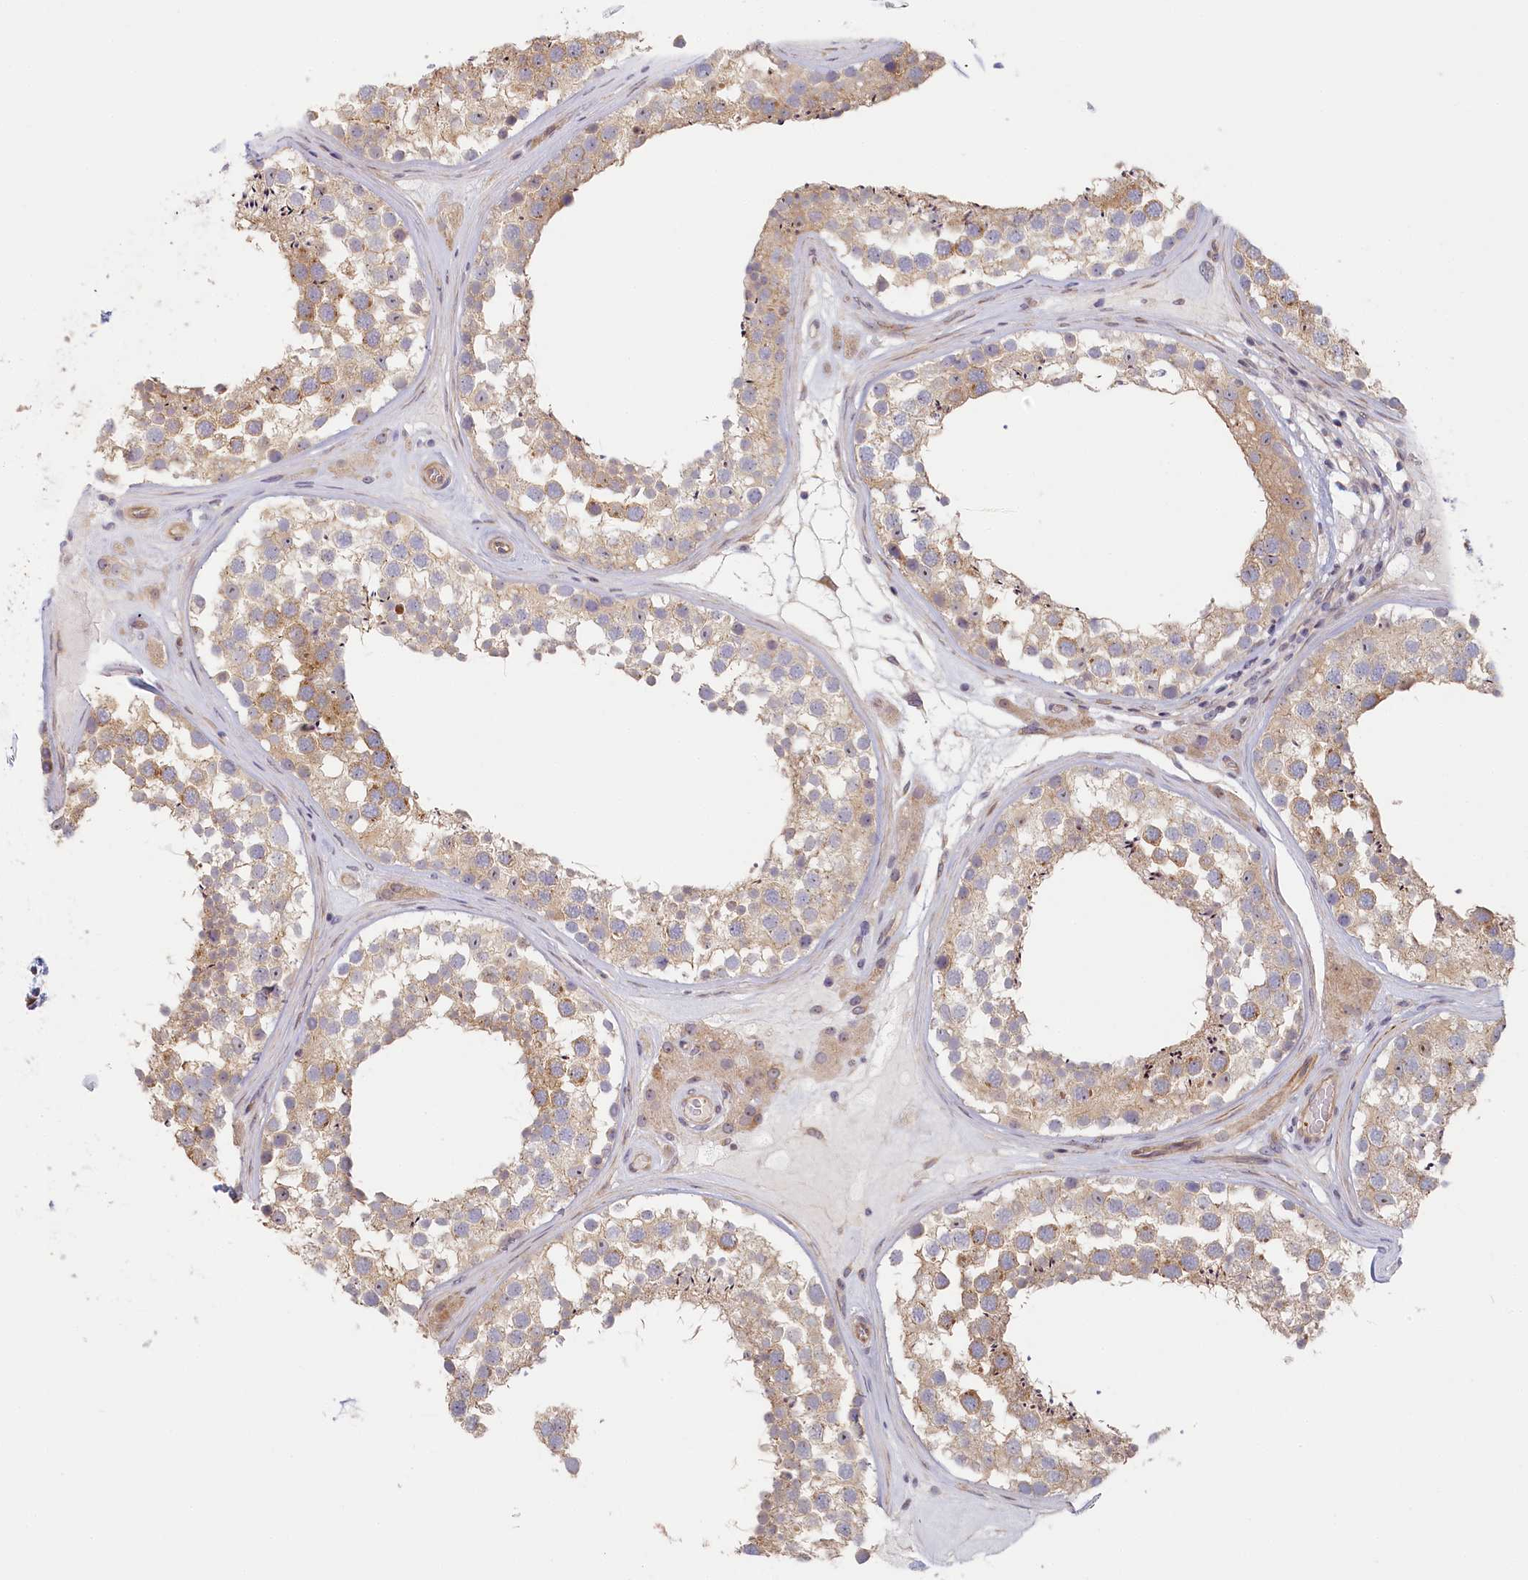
{"staining": {"intensity": "weak", "quantity": "25%-75%", "location": "cytoplasmic/membranous"}, "tissue": "testis", "cell_type": "Cells in seminiferous ducts", "image_type": "normal", "snomed": [{"axis": "morphology", "description": "Normal tissue, NOS"}, {"axis": "topography", "description": "Testis"}], "caption": "This is a micrograph of IHC staining of normal testis, which shows weak positivity in the cytoplasmic/membranous of cells in seminiferous ducts.", "gene": "INTS4", "patient": {"sex": "male", "age": 46}}